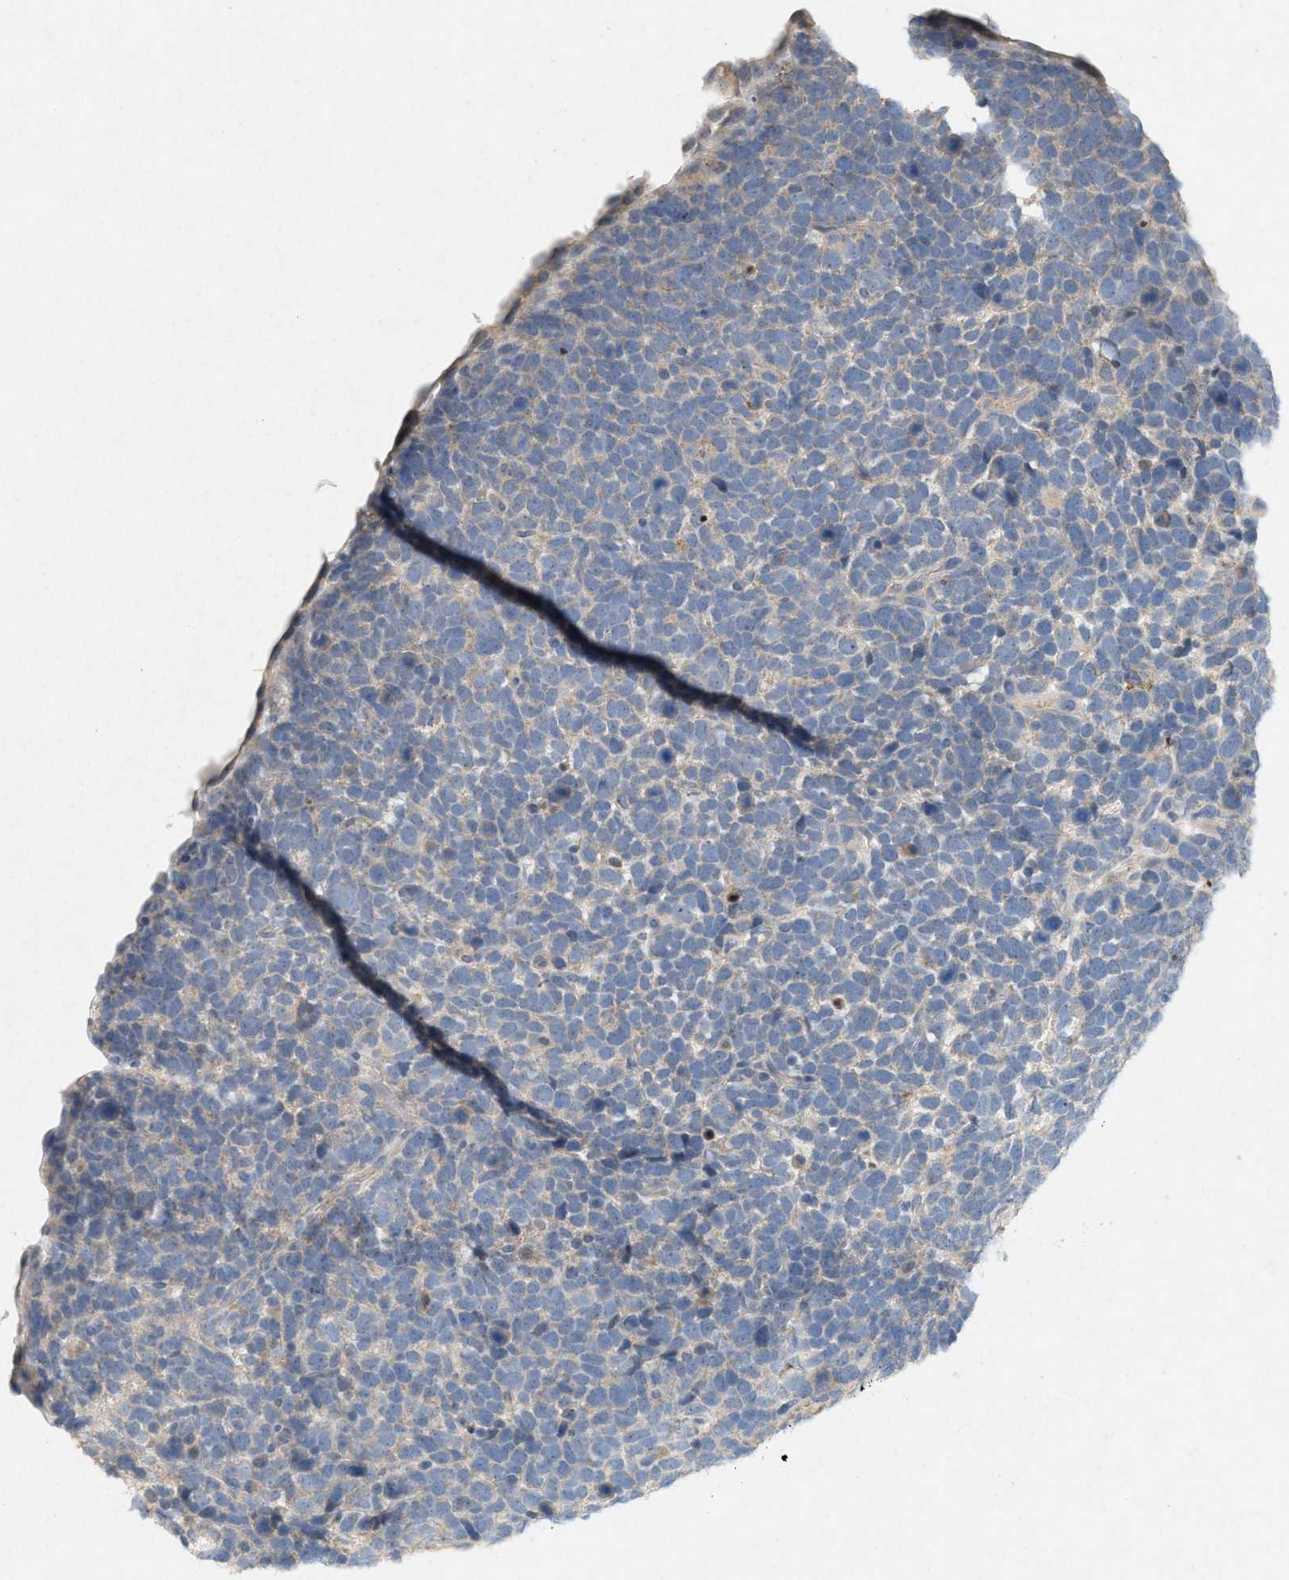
{"staining": {"intensity": "negative", "quantity": "none", "location": "none"}, "tissue": "urothelial cancer", "cell_type": "Tumor cells", "image_type": "cancer", "snomed": [{"axis": "morphology", "description": "Urothelial carcinoma, High grade"}, {"axis": "topography", "description": "Urinary bladder"}], "caption": "Immunohistochemistry (IHC) photomicrograph of neoplastic tissue: human urothelial cancer stained with DAB (3,3'-diaminobenzidine) demonstrates no significant protein expression in tumor cells. The staining is performed using DAB (3,3'-diaminobenzidine) brown chromogen with nuclei counter-stained in using hematoxylin.", "gene": "DCAF7", "patient": {"sex": "female", "age": 82}}